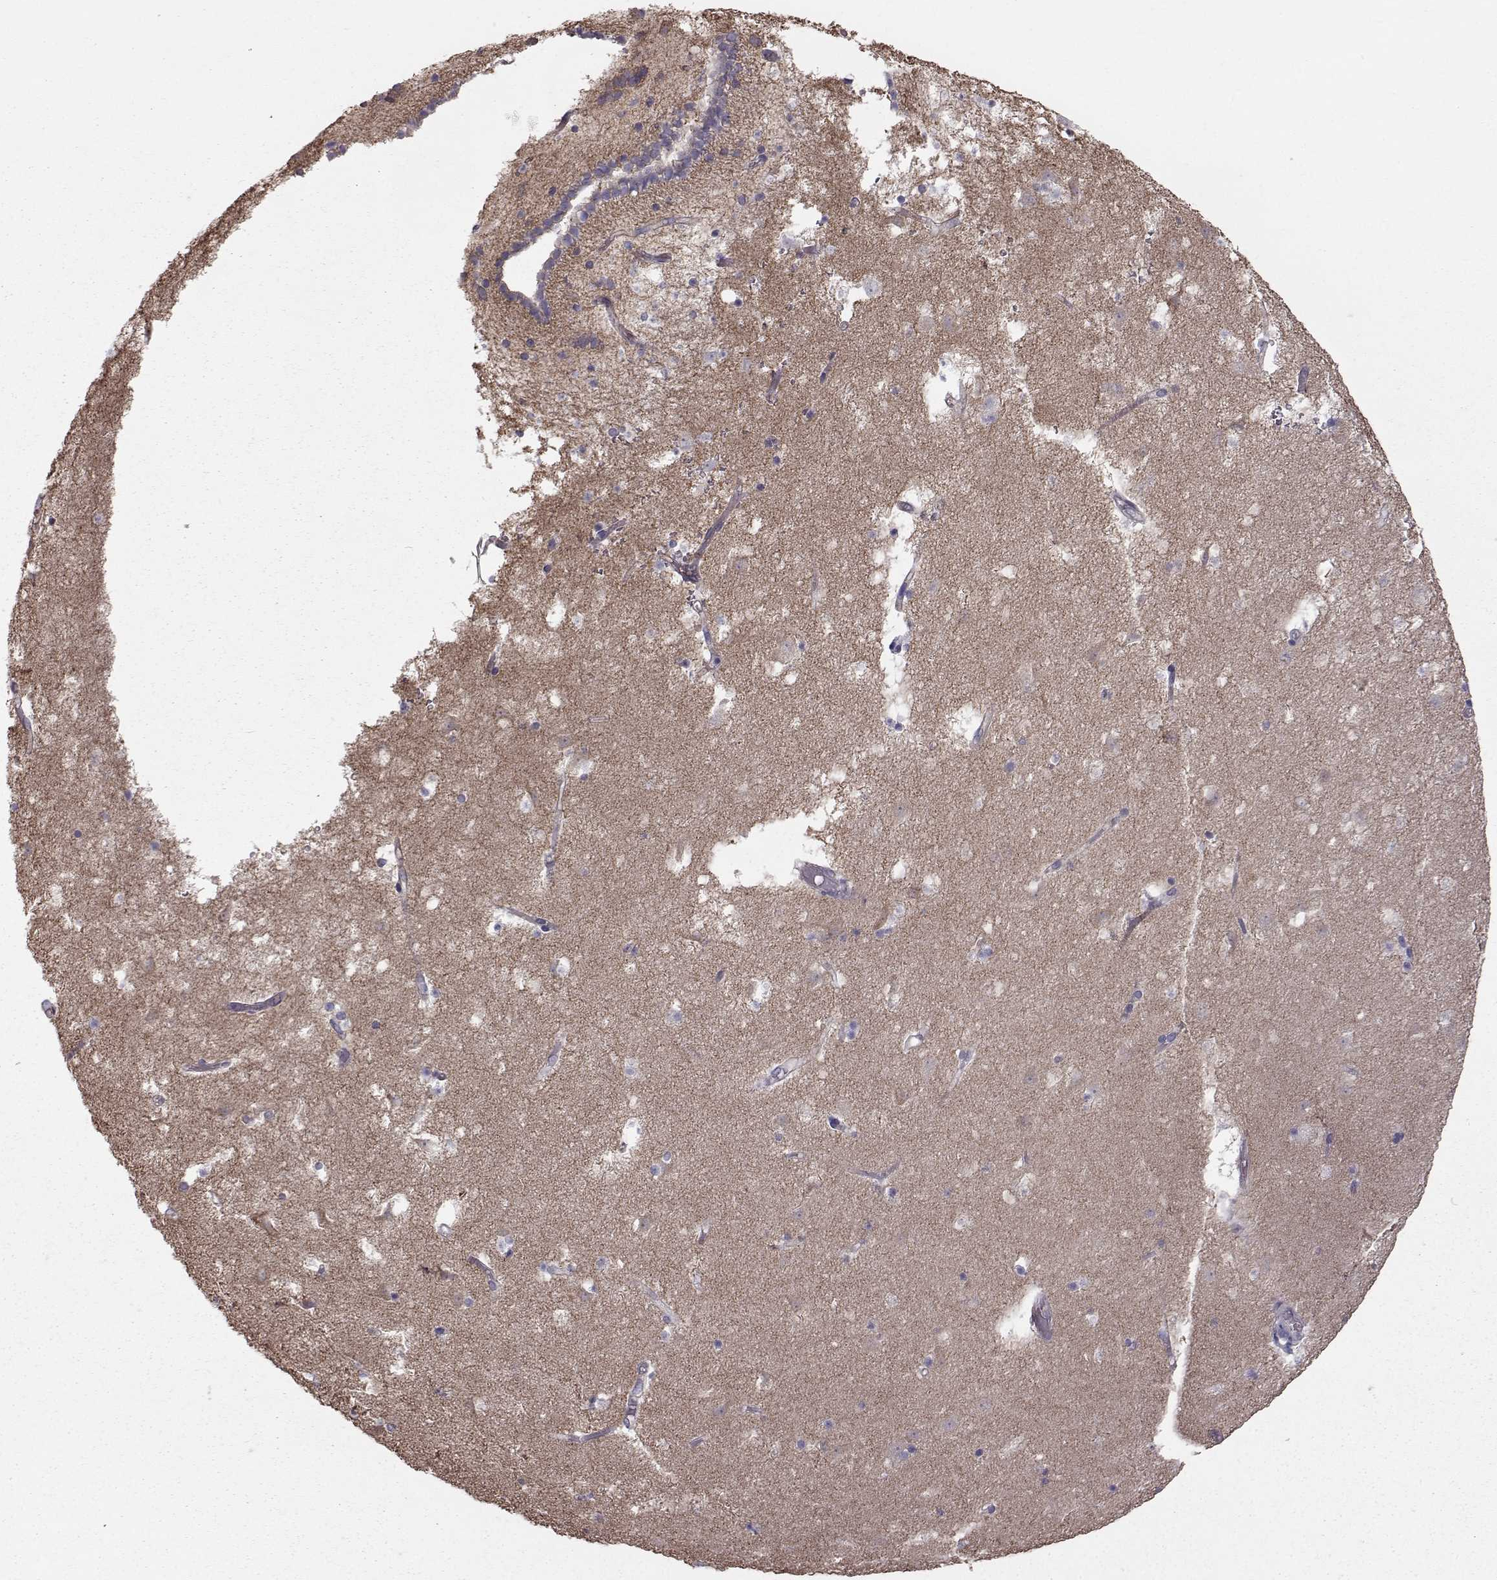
{"staining": {"intensity": "negative", "quantity": "none", "location": "none"}, "tissue": "caudate", "cell_type": "Glial cells", "image_type": "normal", "snomed": [{"axis": "morphology", "description": "Normal tissue, NOS"}, {"axis": "topography", "description": "Lateral ventricle wall"}], "caption": "This micrograph is of normal caudate stained with IHC to label a protein in brown with the nuclei are counter-stained blue. There is no positivity in glial cells.", "gene": "QPCT", "patient": {"sex": "female", "age": 42}}